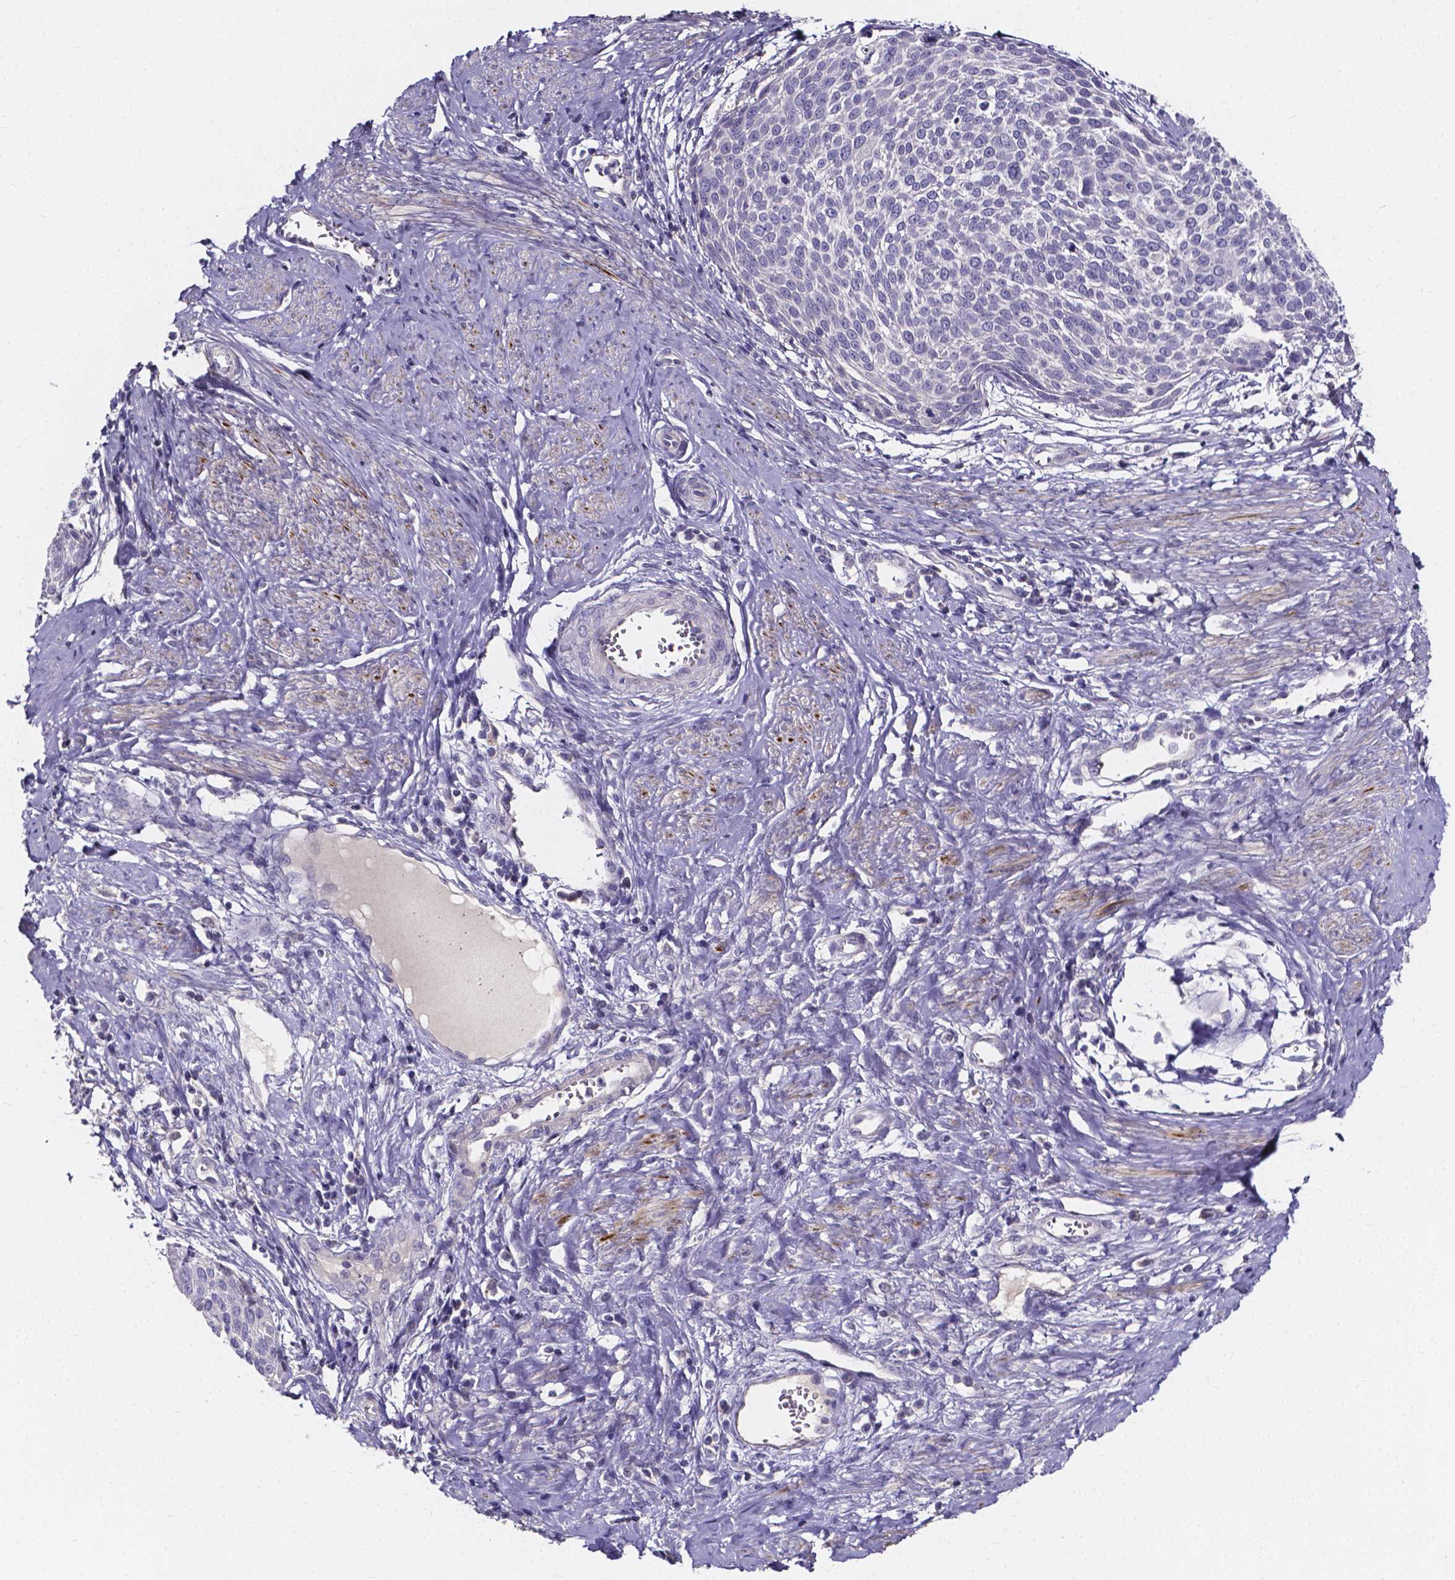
{"staining": {"intensity": "negative", "quantity": "none", "location": "none"}, "tissue": "cervical cancer", "cell_type": "Tumor cells", "image_type": "cancer", "snomed": [{"axis": "morphology", "description": "Squamous cell carcinoma, NOS"}, {"axis": "topography", "description": "Cervix"}], "caption": "A high-resolution histopathology image shows immunohistochemistry staining of cervical squamous cell carcinoma, which shows no significant staining in tumor cells. The staining was performed using DAB (3,3'-diaminobenzidine) to visualize the protein expression in brown, while the nuclei were stained in blue with hematoxylin (Magnification: 20x).", "gene": "SPOCD1", "patient": {"sex": "female", "age": 39}}